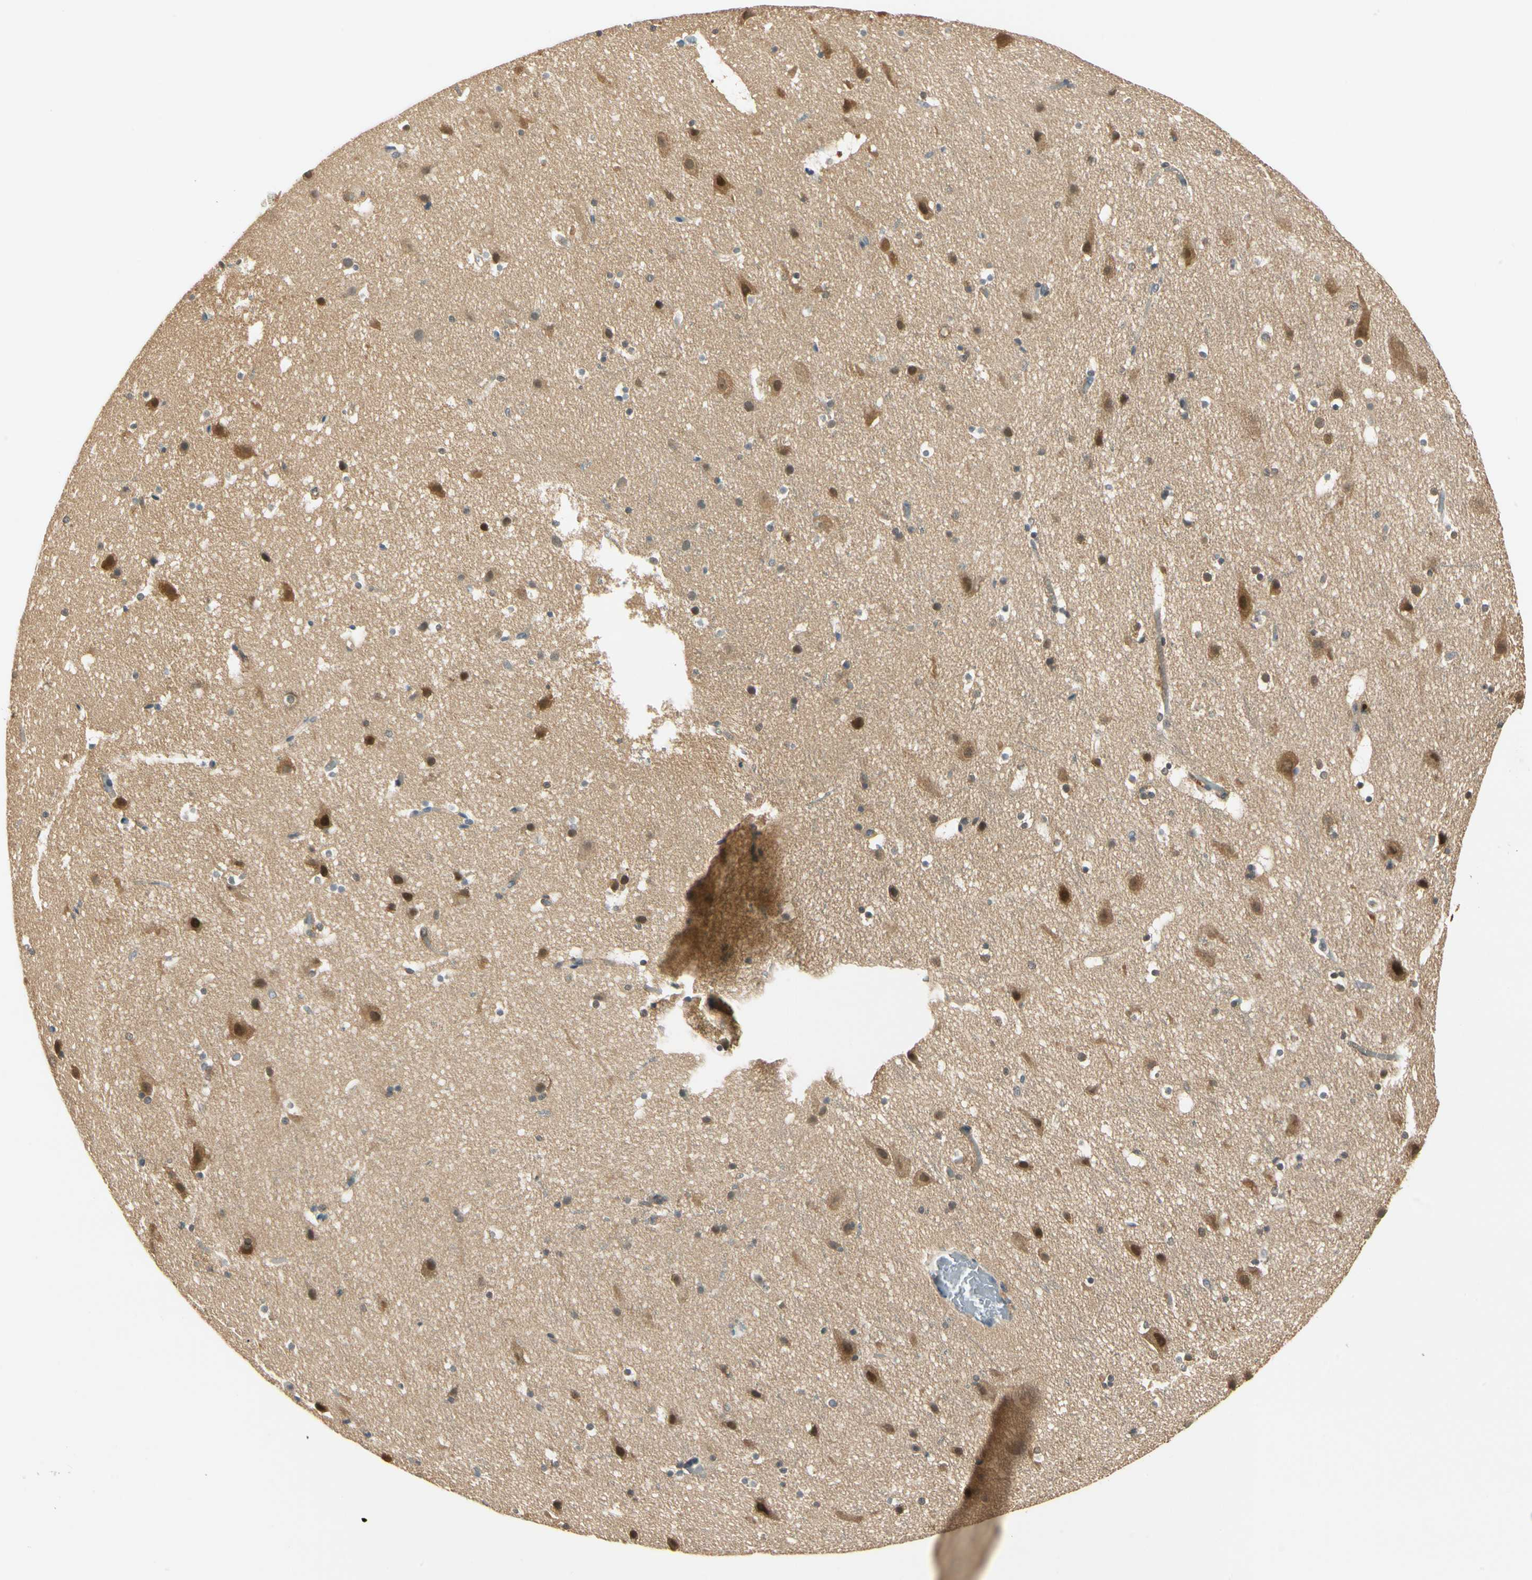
{"staining": {"intensity": "weak", "quantity": ">75%", "location": "cytoplasmic/membranous,nuclear"}, "tissue": "cerebral cortex", "cell_type": "Endothelial cells", "image_type": "normal", "snomed": [{"axis": "morphology", "description": "Normal tissue, NOS"}, {"axis": "topography", "description": "Cerebral cortex"}], "caption": "Benign cerebral cortex exhibits weak cytoplasmic/membranous,nuclear staining in approximately >75% of endothelial cells (Stains: DAB (3,3'-diaminobenzidine) in brown, nuclei in blue, Microscopy: brightfield microscopy at high magnification)..", "gene": "UBE2Z", "patient": {"sex": "male", "age": 45}}